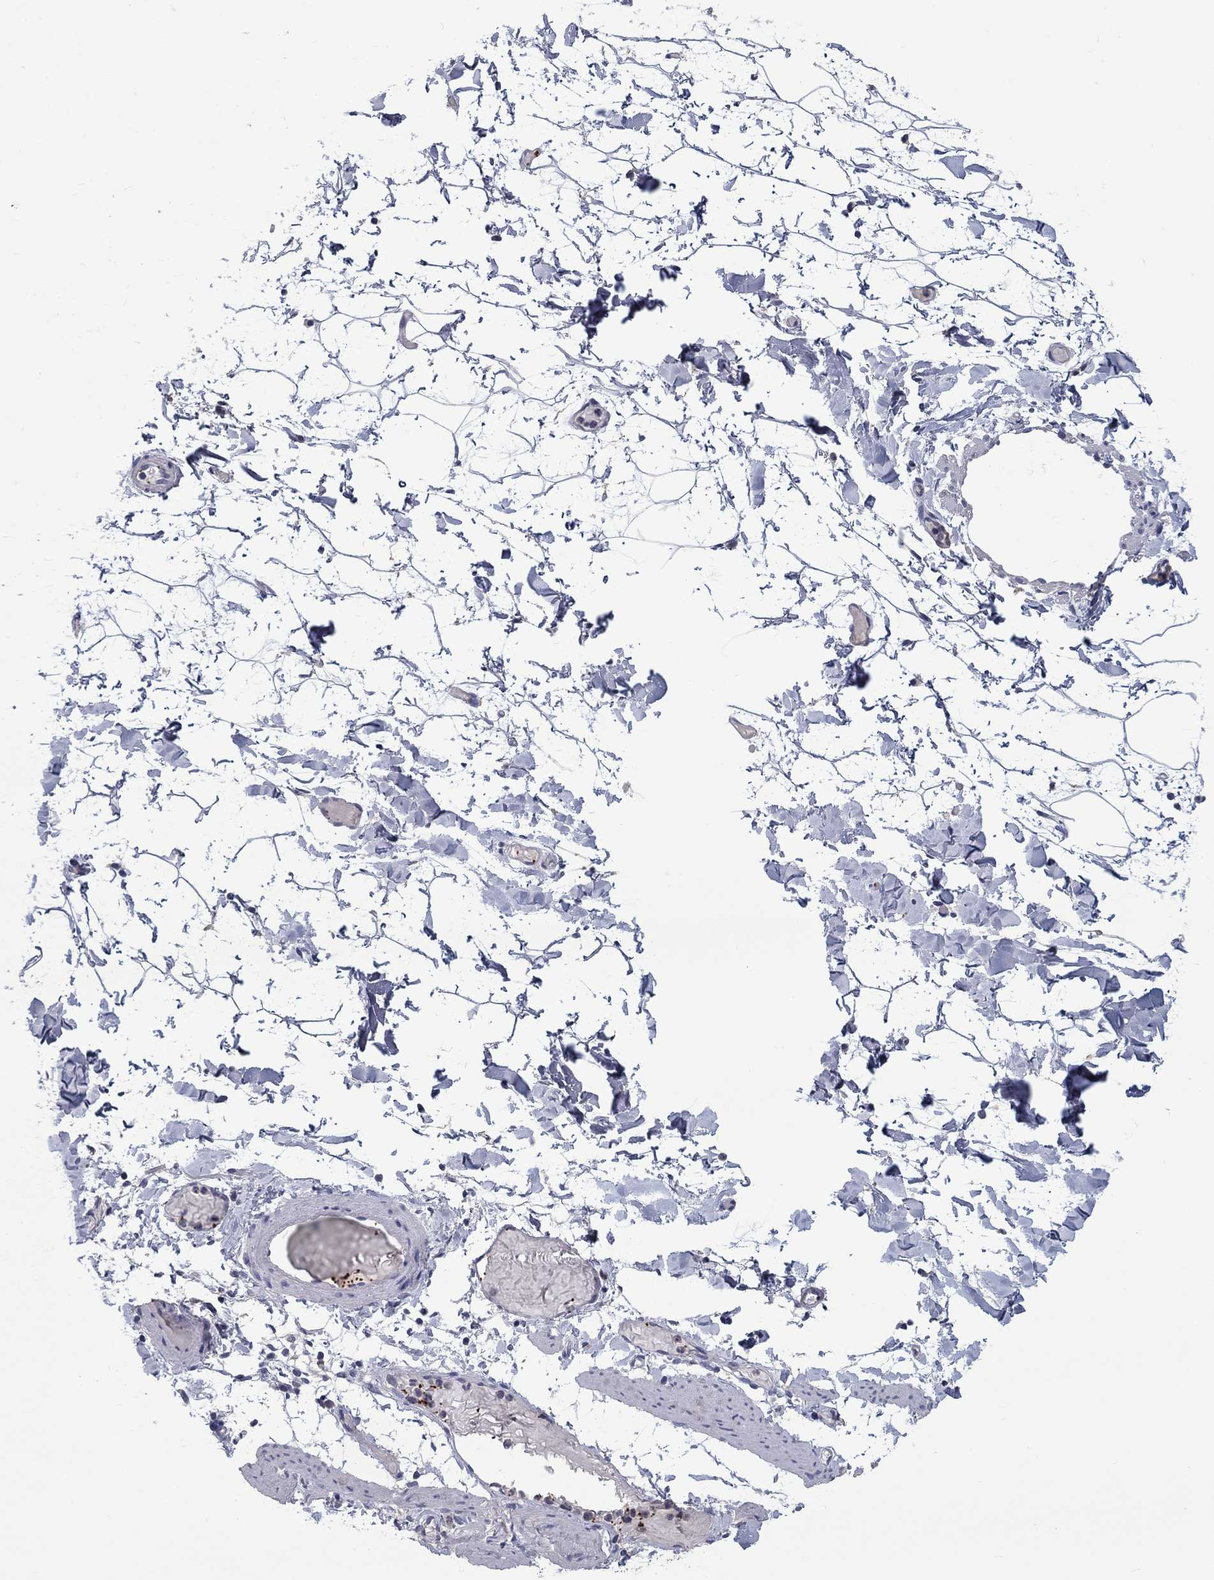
{"staining": {"intensity": "negative", "quantity": "none", "location": "none"}, "tissue": "adipose tissue", "cell_type": "Adipocytes", "image_type": "normal", "snomed": [{"axis": "morphology", "description": "Normal tissue, NOS"}, {"axis": "topography", "description": "Gallbladder"}, {"axis": "topography", "description": "Peripheral nerve tissue"}], "caption": "DAB (3,3'-diaminobenzidine) immunohistochemical staining of unremarkable human adipose tissue shows no significant staining in adipocytes.", "gene": "PLEK", "patient": {"sex": "female", "age": 45}}